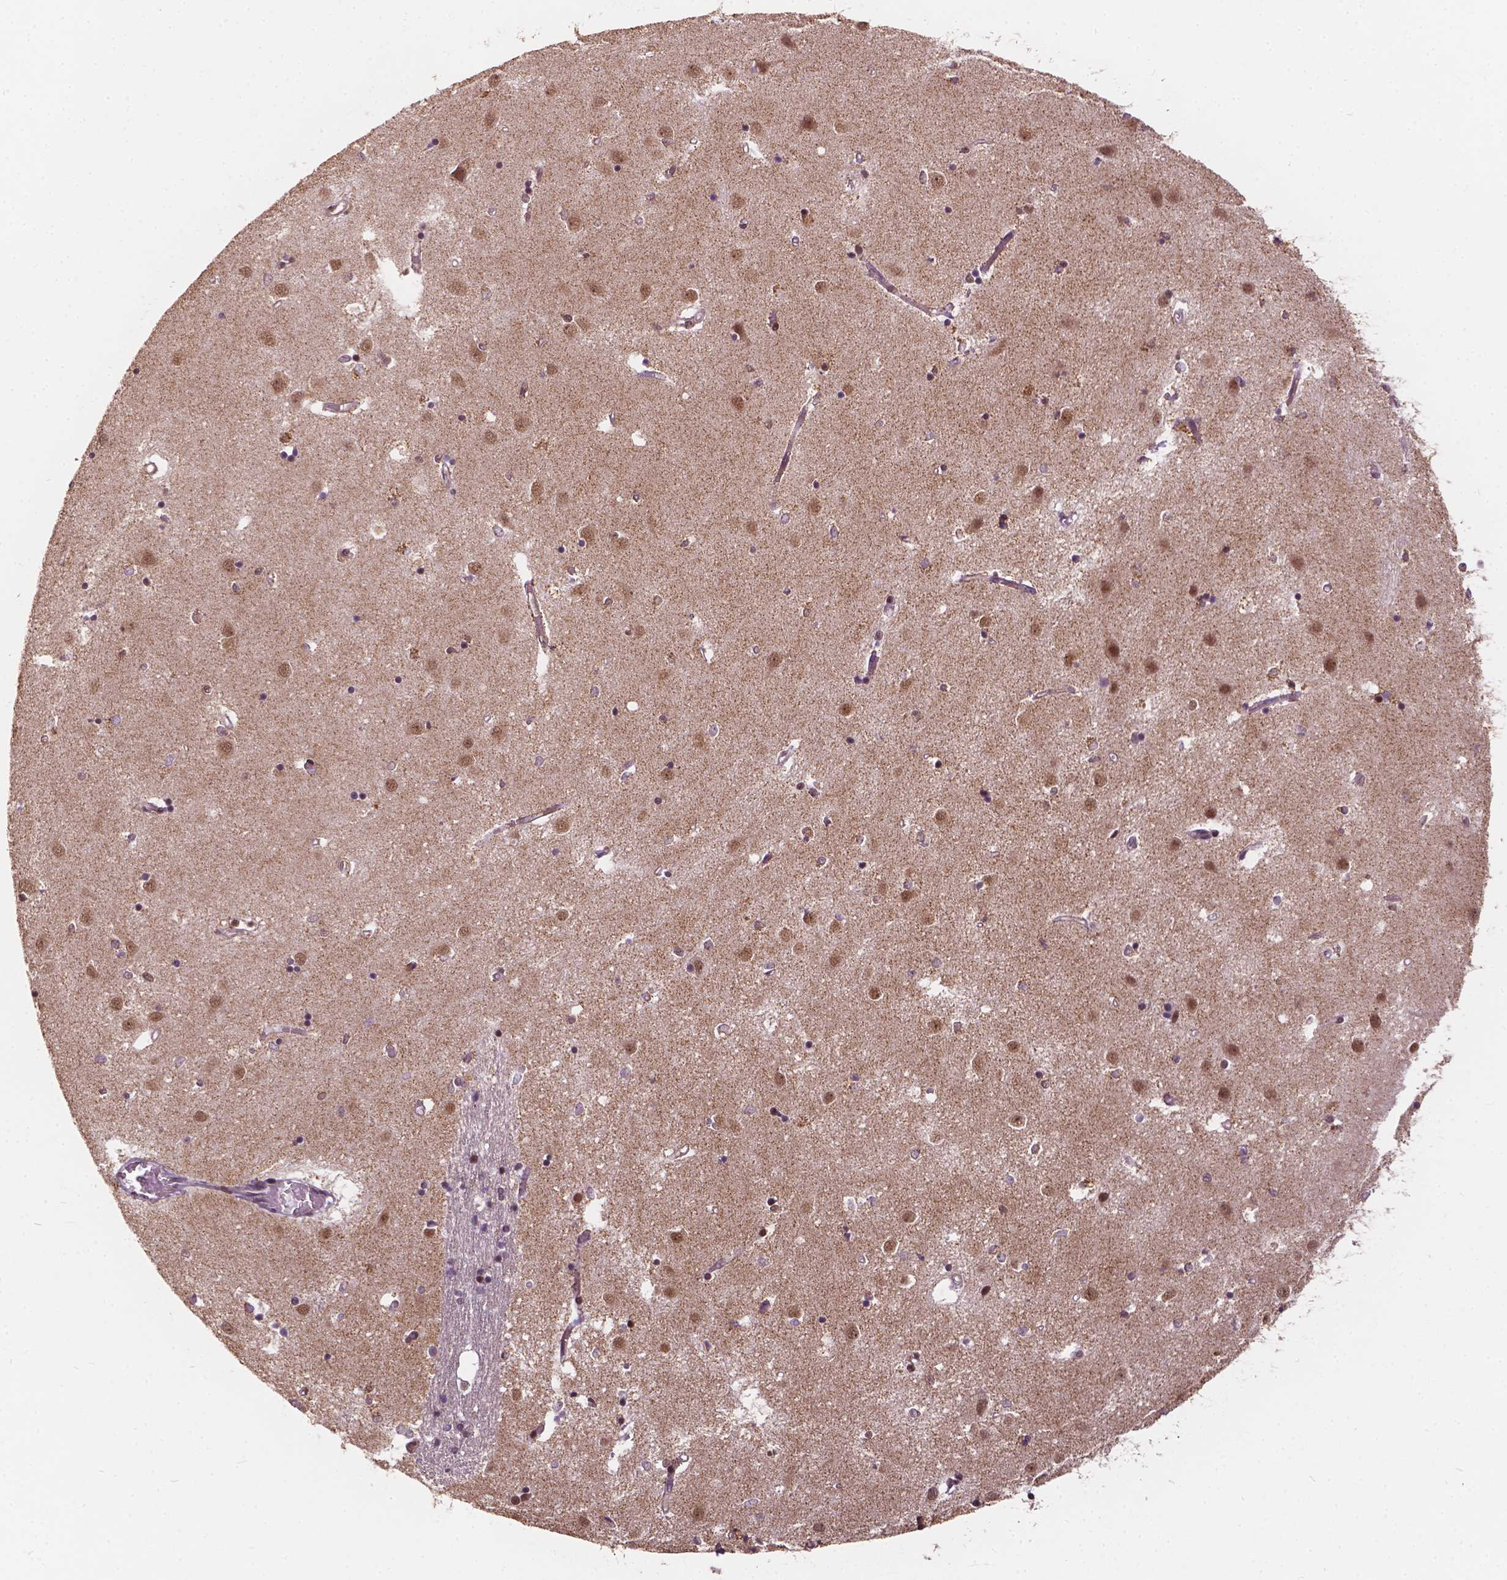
{"staining": {"intensity": "moderate", "quantity": ">75%", "location": "nuclear"}, "tissue": "caudate", "cell_type": "Glial cells", "image_type": "normal", "snomed": [{"axis": "morphology", "description": "Normal tissue, NOS"}, {"axis": "topography", "description": "Lateral ventricle wall"}], "caption": "DAB (3,3'-diaminobenzidine) immunohistochemical staining of benign human caudate displays moderate nuclear protein staining in approximately >75% of glial cells. The staining was performed using DAB (3,3'-diaminobenzidine) to visualize the protein expression in brown, while the nuclei were stained in blue with hematoxylin (Magnification: 20x).", "gene": "GPS2", "patient": {"sex": "male", "age": 54}}